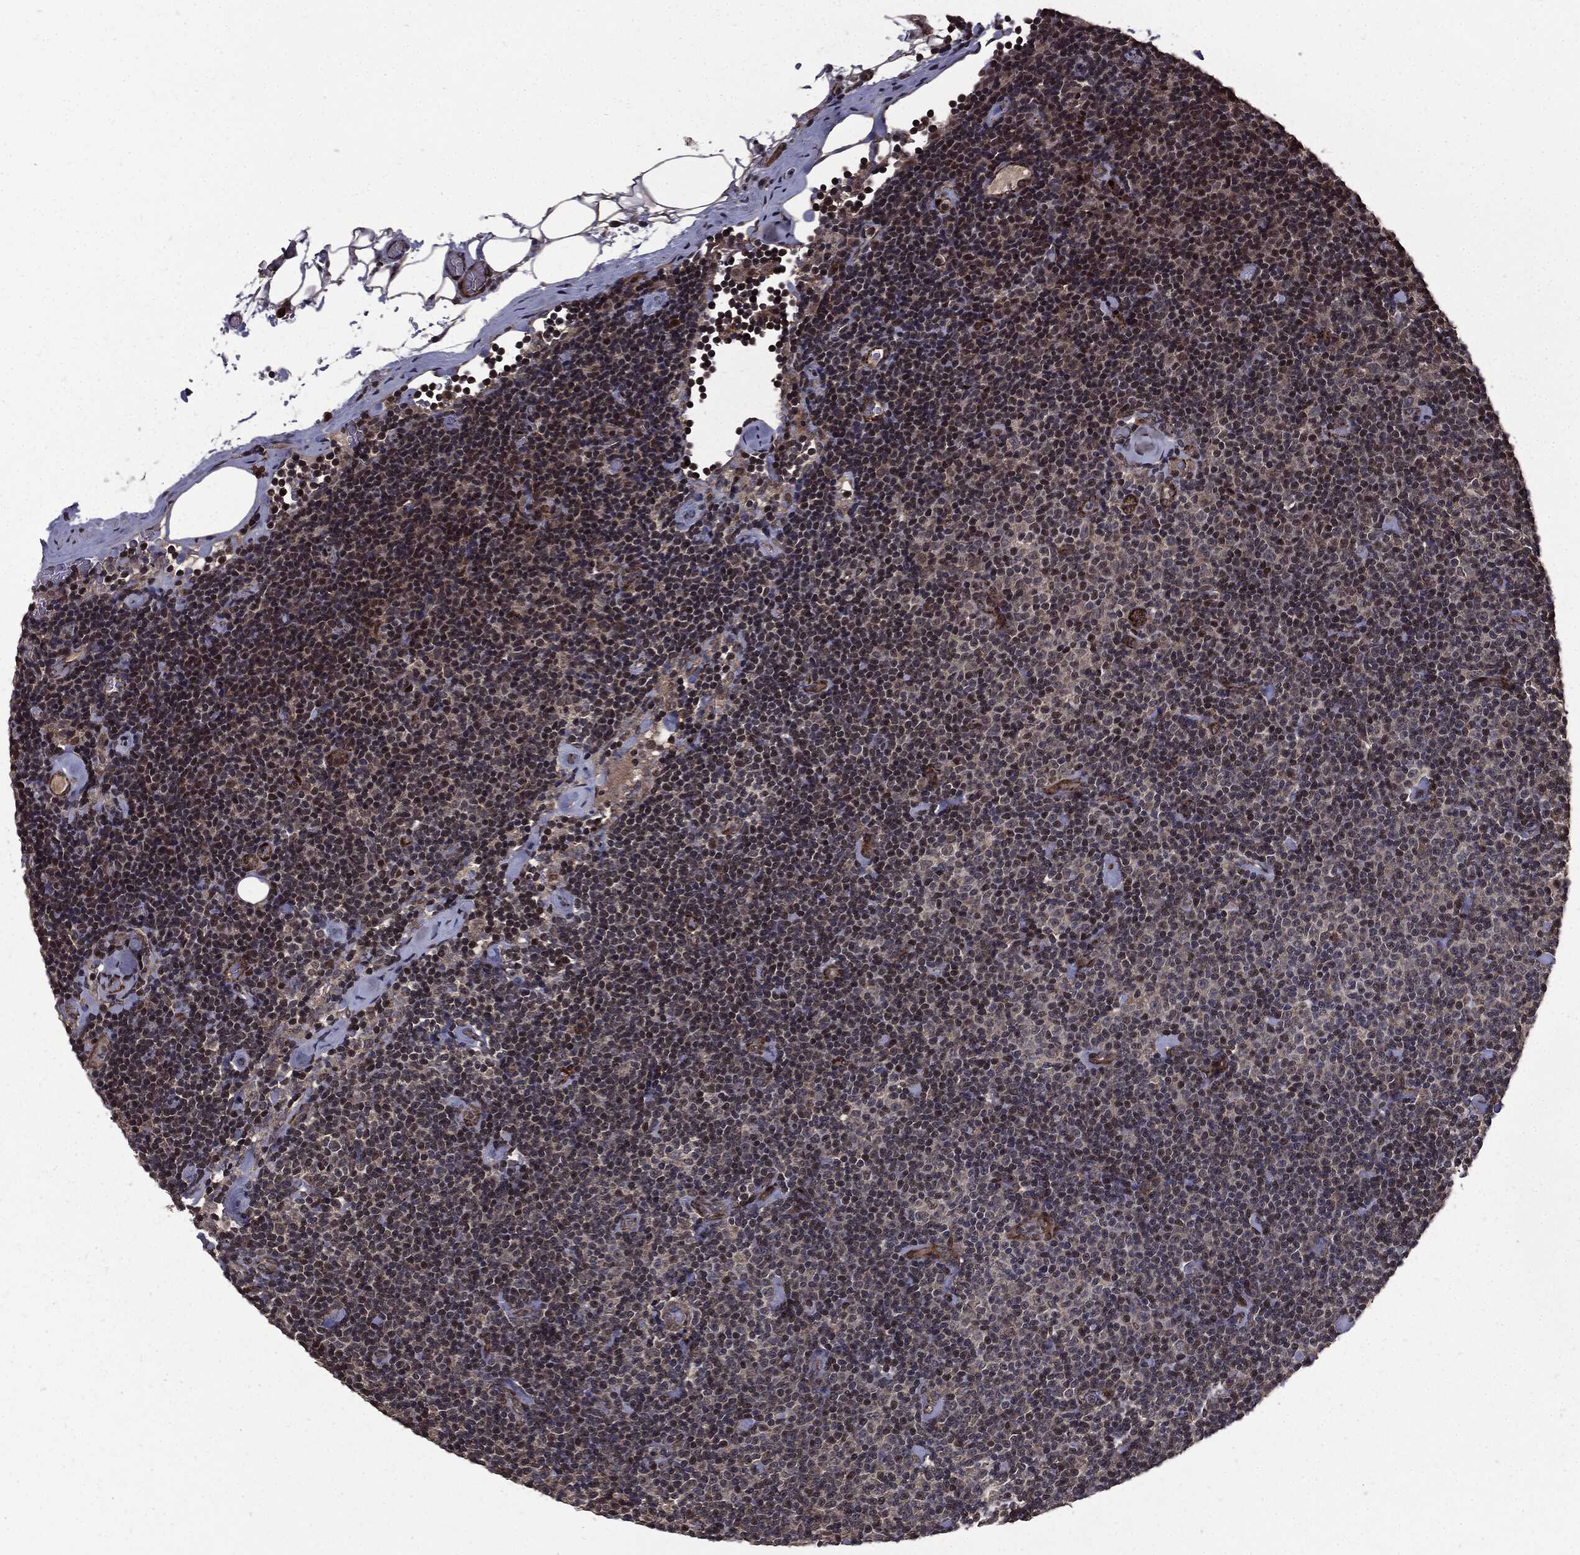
{"staining": {"intensity": "negative", "quantity": "none", "location": "none"}, "tissue": "lymphoma", "cell_type": "Tumor cells", "image_type": "cancer", "snomed": [{"axis": "morphology", "description": "Malignant lymphoma, non-Hodgkin's type, Low grade"}, {"axis": "topography", "description": "Lymph node"}], "caption": "This is an immunohistochemistry (IHC) photomicrograph of human lymphoma. There is no positivity in tumor cells.", "gene": "PTPA", "patient": {"sex": "male", "age": 81}}